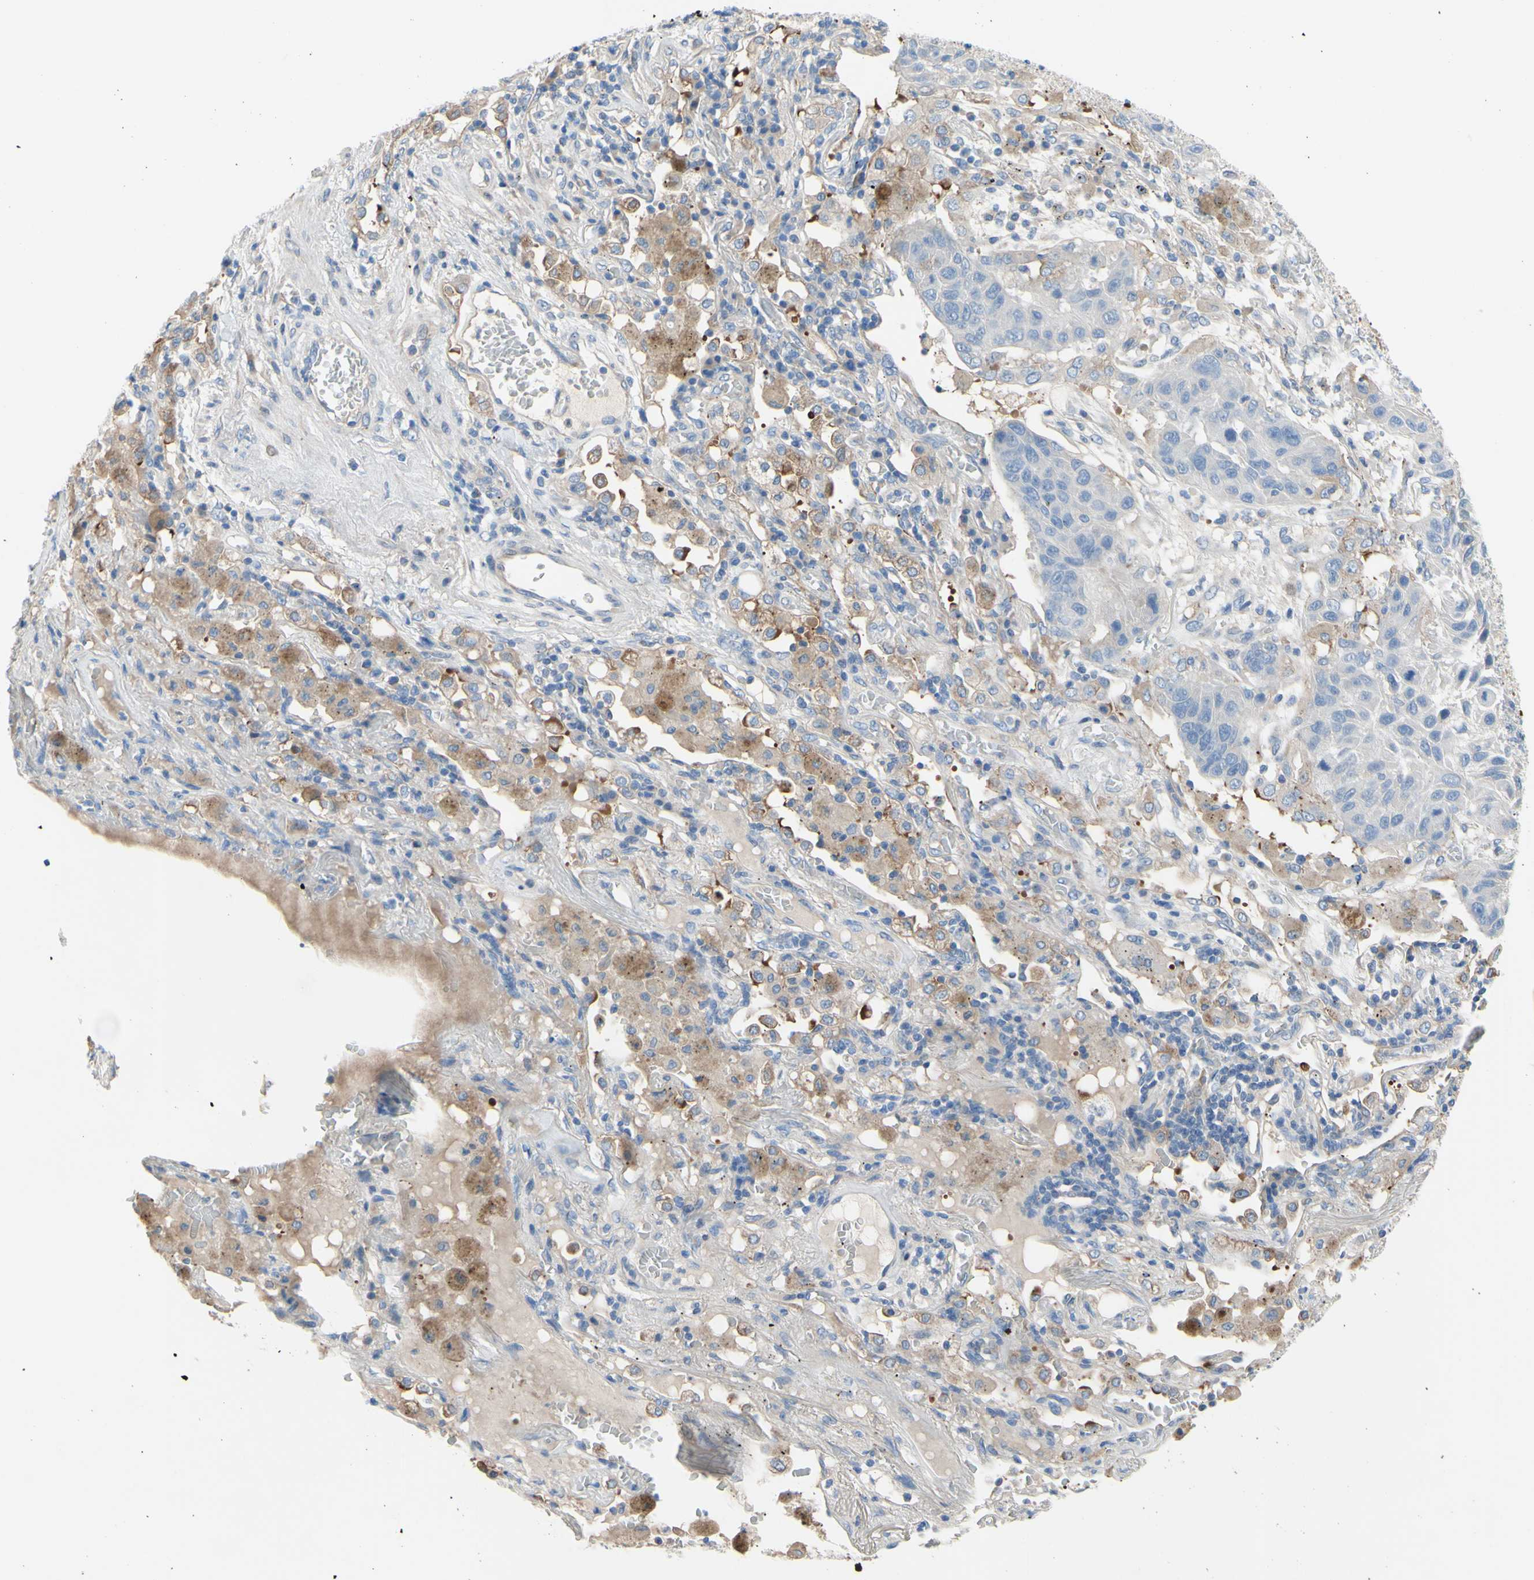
{"staining": {"intensity": "negative", "quantity": "none", "location": "none"}, "tissue": "lung cancer", "cell_type": "Tumor cells", "image_type": "cancer", "snomed": [{"axis": "morphology", "description": "Squamous cell carcinoma, NOS"}, {"axis": "topography", "description": "Lung"}], "caption": "DAB (3,3'-diaminobenzidine) immunohistochemical staining of lung squamous cell carcinoma shows no significant staining in tumor cells.", "gene": "TMEM59L", "patient": {"sex": "male", "age": 57}}